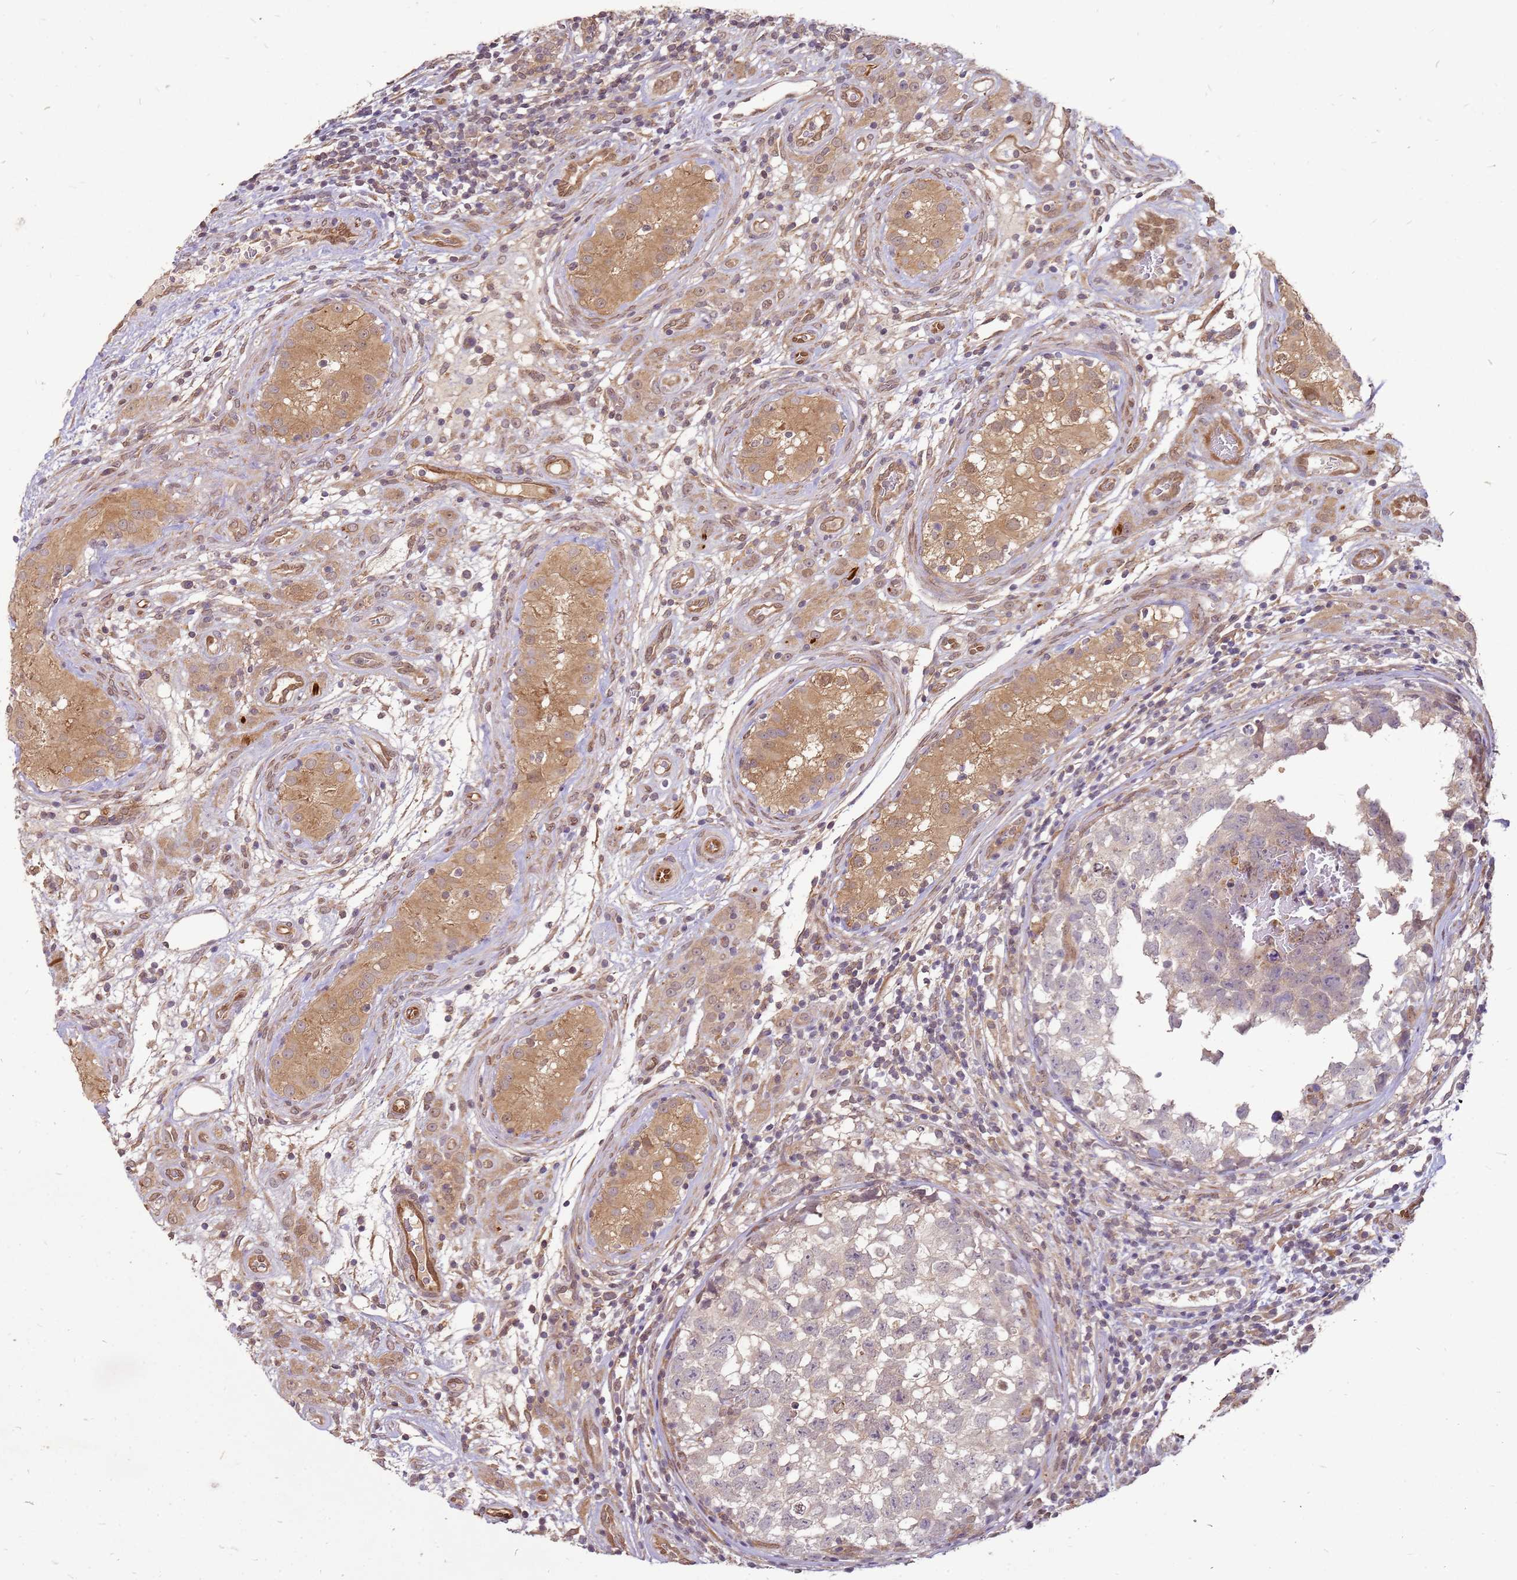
{"staining": {"intensity": "weak", "quantity": "25%-75%", "location": "cytoplasmic/membranous"}, "tissue": "testis cancer", "cell_type": "Tumor cells", "image_type": "cancer", "snomed": [{"axis": "morphology", "description": "Seminoma, NOS"}, {"axis": "morphology", "description": "Carcinoma, Embryonal, NOS"}, {"axis": "topography", "description": "Testis"}], "caption": "Brown immunohistochemical staining in testis seminoma displays weak cytoplasmic/membranous positivity in about 25%-75% of tumor cells.", "gene": "NUDT14", "patient": {"sex": "male", "age": 29}}